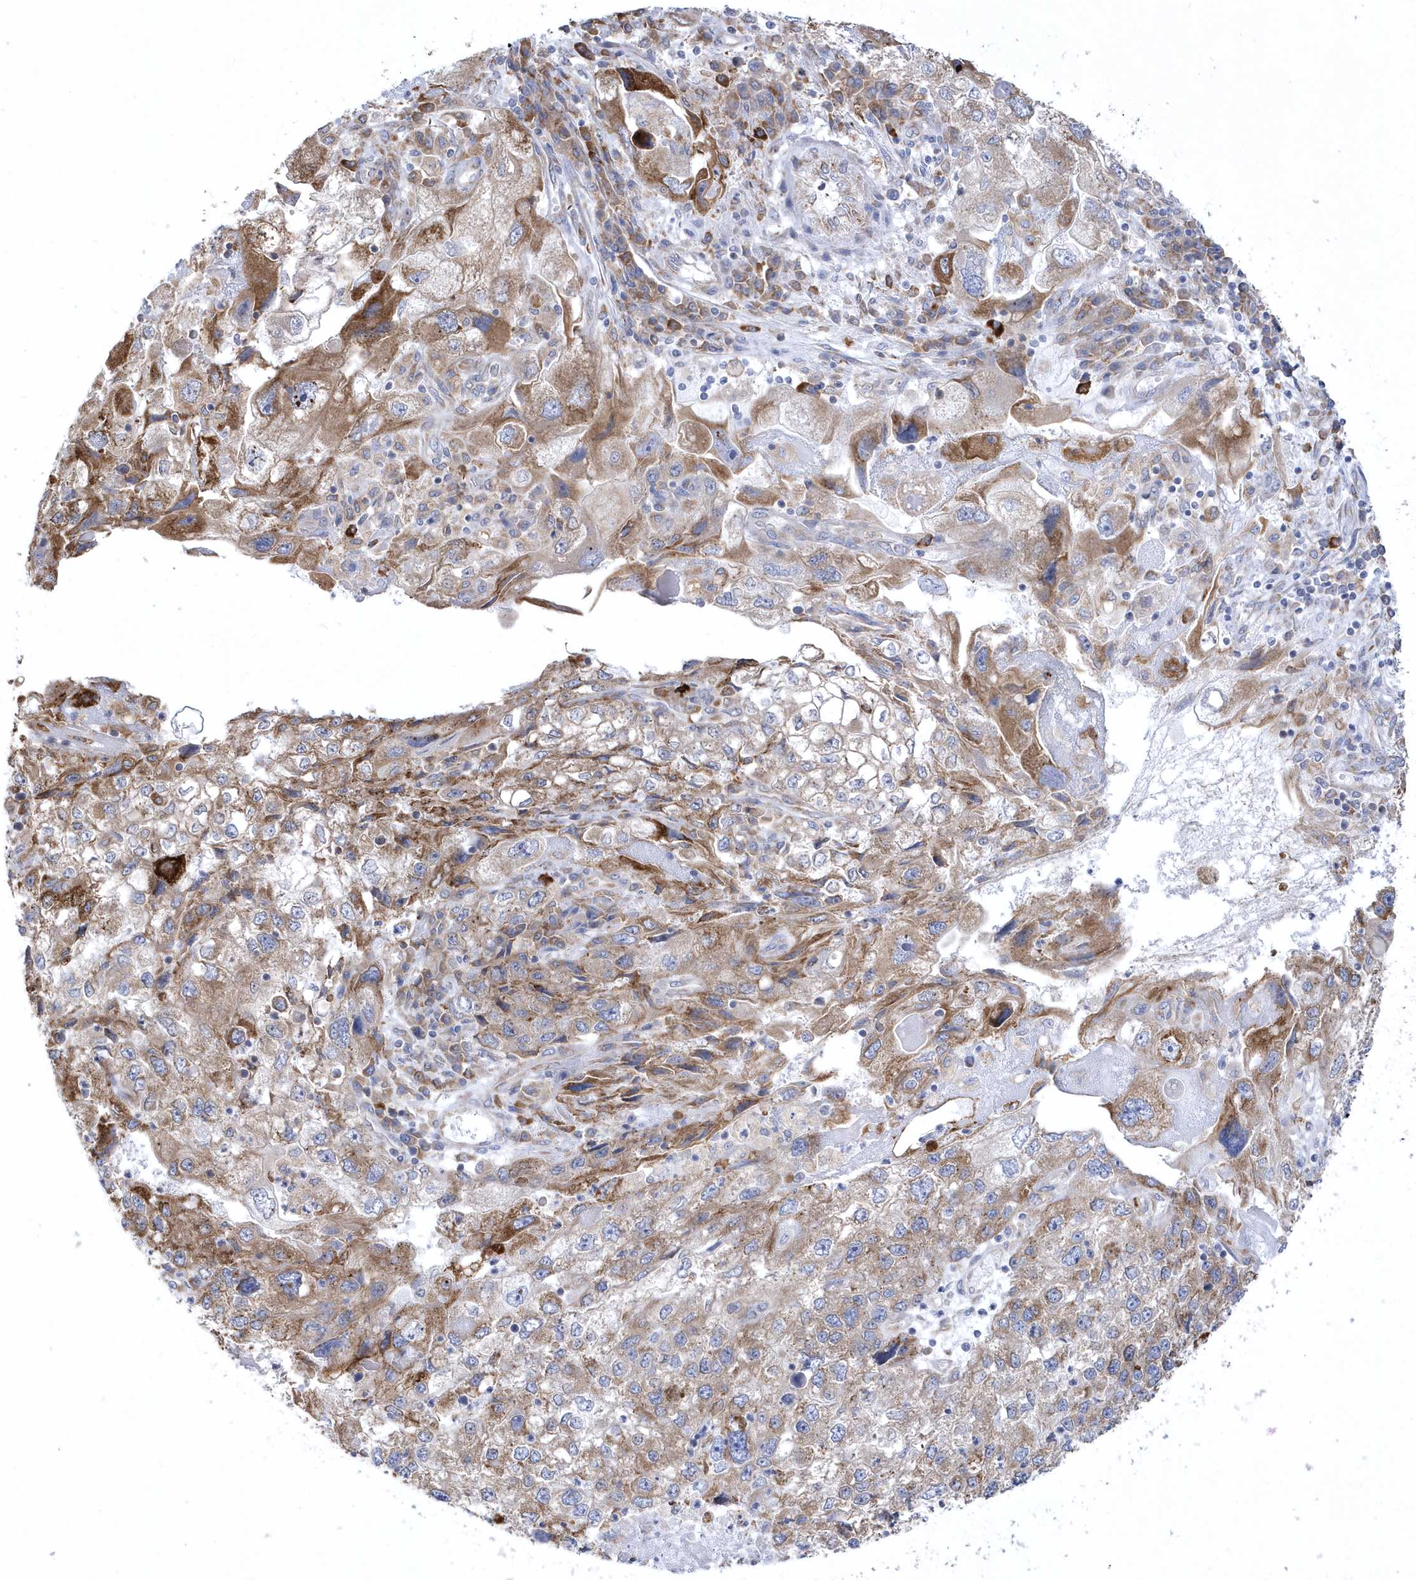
{"staining": {"intensity": "moderate", "quantity": "25%-75%", "location": "cytoplasmic/membranous"}, "tissue": "endometrial cancer", "cell_type": "Tumor cells", "image_type": "cancer", "snomed": [{"axis": "morphology", "description": "Adenocarcinoma, NOS"}, {"axis": "topography", "description": "Endometrium"}], "caption": "About 25%-75% of tumor cells in endometrial cancer reveal moderate cytoplasmic/membranous protein expression as visualized by brown immunohistochemical staining.", "gene": "MED31", "patient": {"sex": "female", "age": 49}}